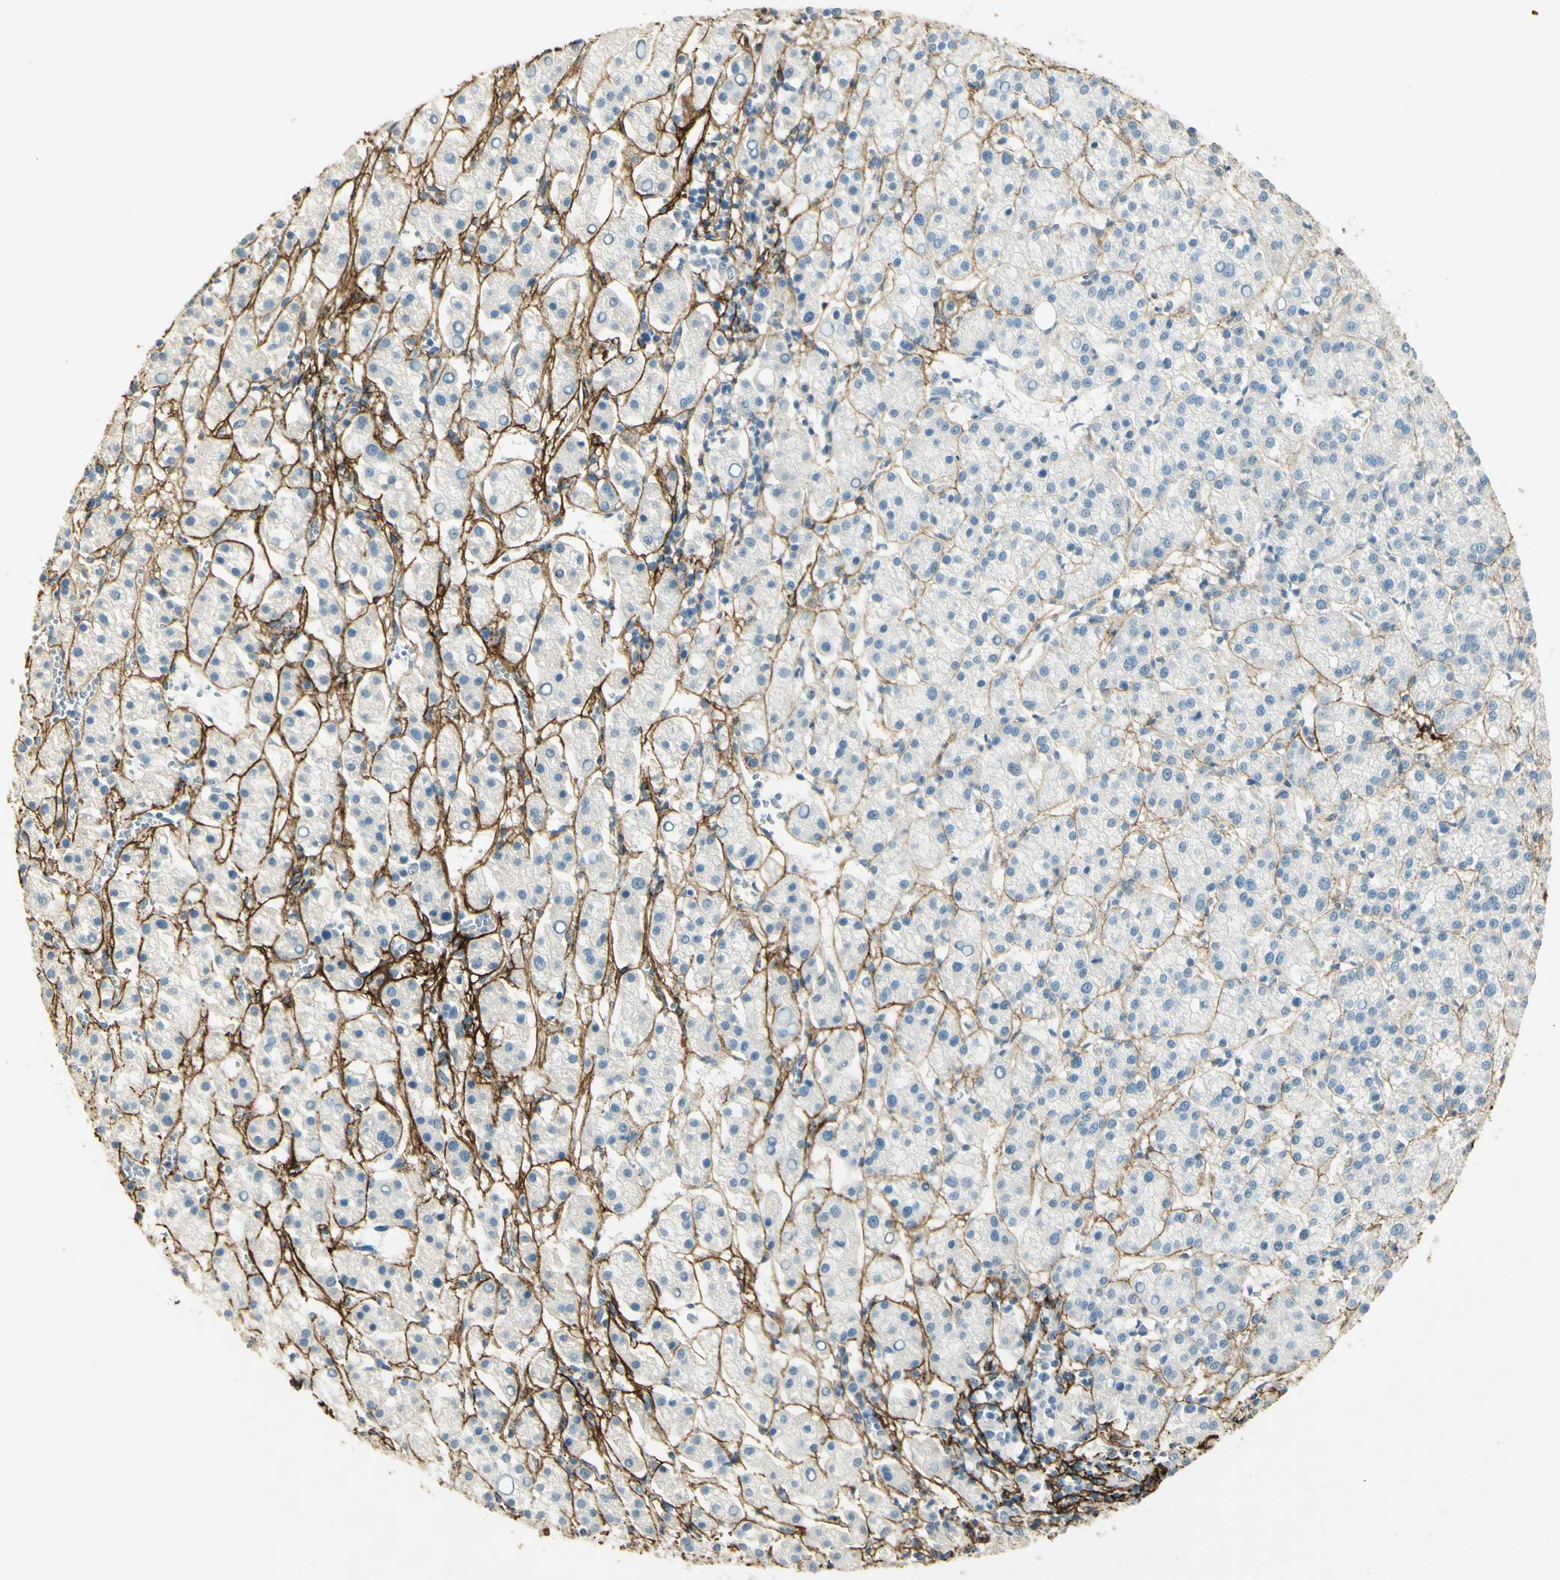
{"staining": {"intensity": "negative", "quantity": "none", "location": "none"}, "tissue": "liver cancer", "cell_type": "Tumor cells", "image_type": "cancer", "snomed": [{"axis": "morphology", "description": "Carcinoma, Hepatocellular, NOS"}, {"axis": "topography", "description": "Liver"}], "caption": "The immunohistochemistry histopathology image has no significant staining in tumor cells of hepatocellular carcinoma (liver) tissue. The staining was performed using DAB to visualize the protein expression in brown, while the nuclei were stained in blue with hematoxylin (Magnification: 20x).", "gene": "TNN", "patient": {"sex": "female", "age": 58}}